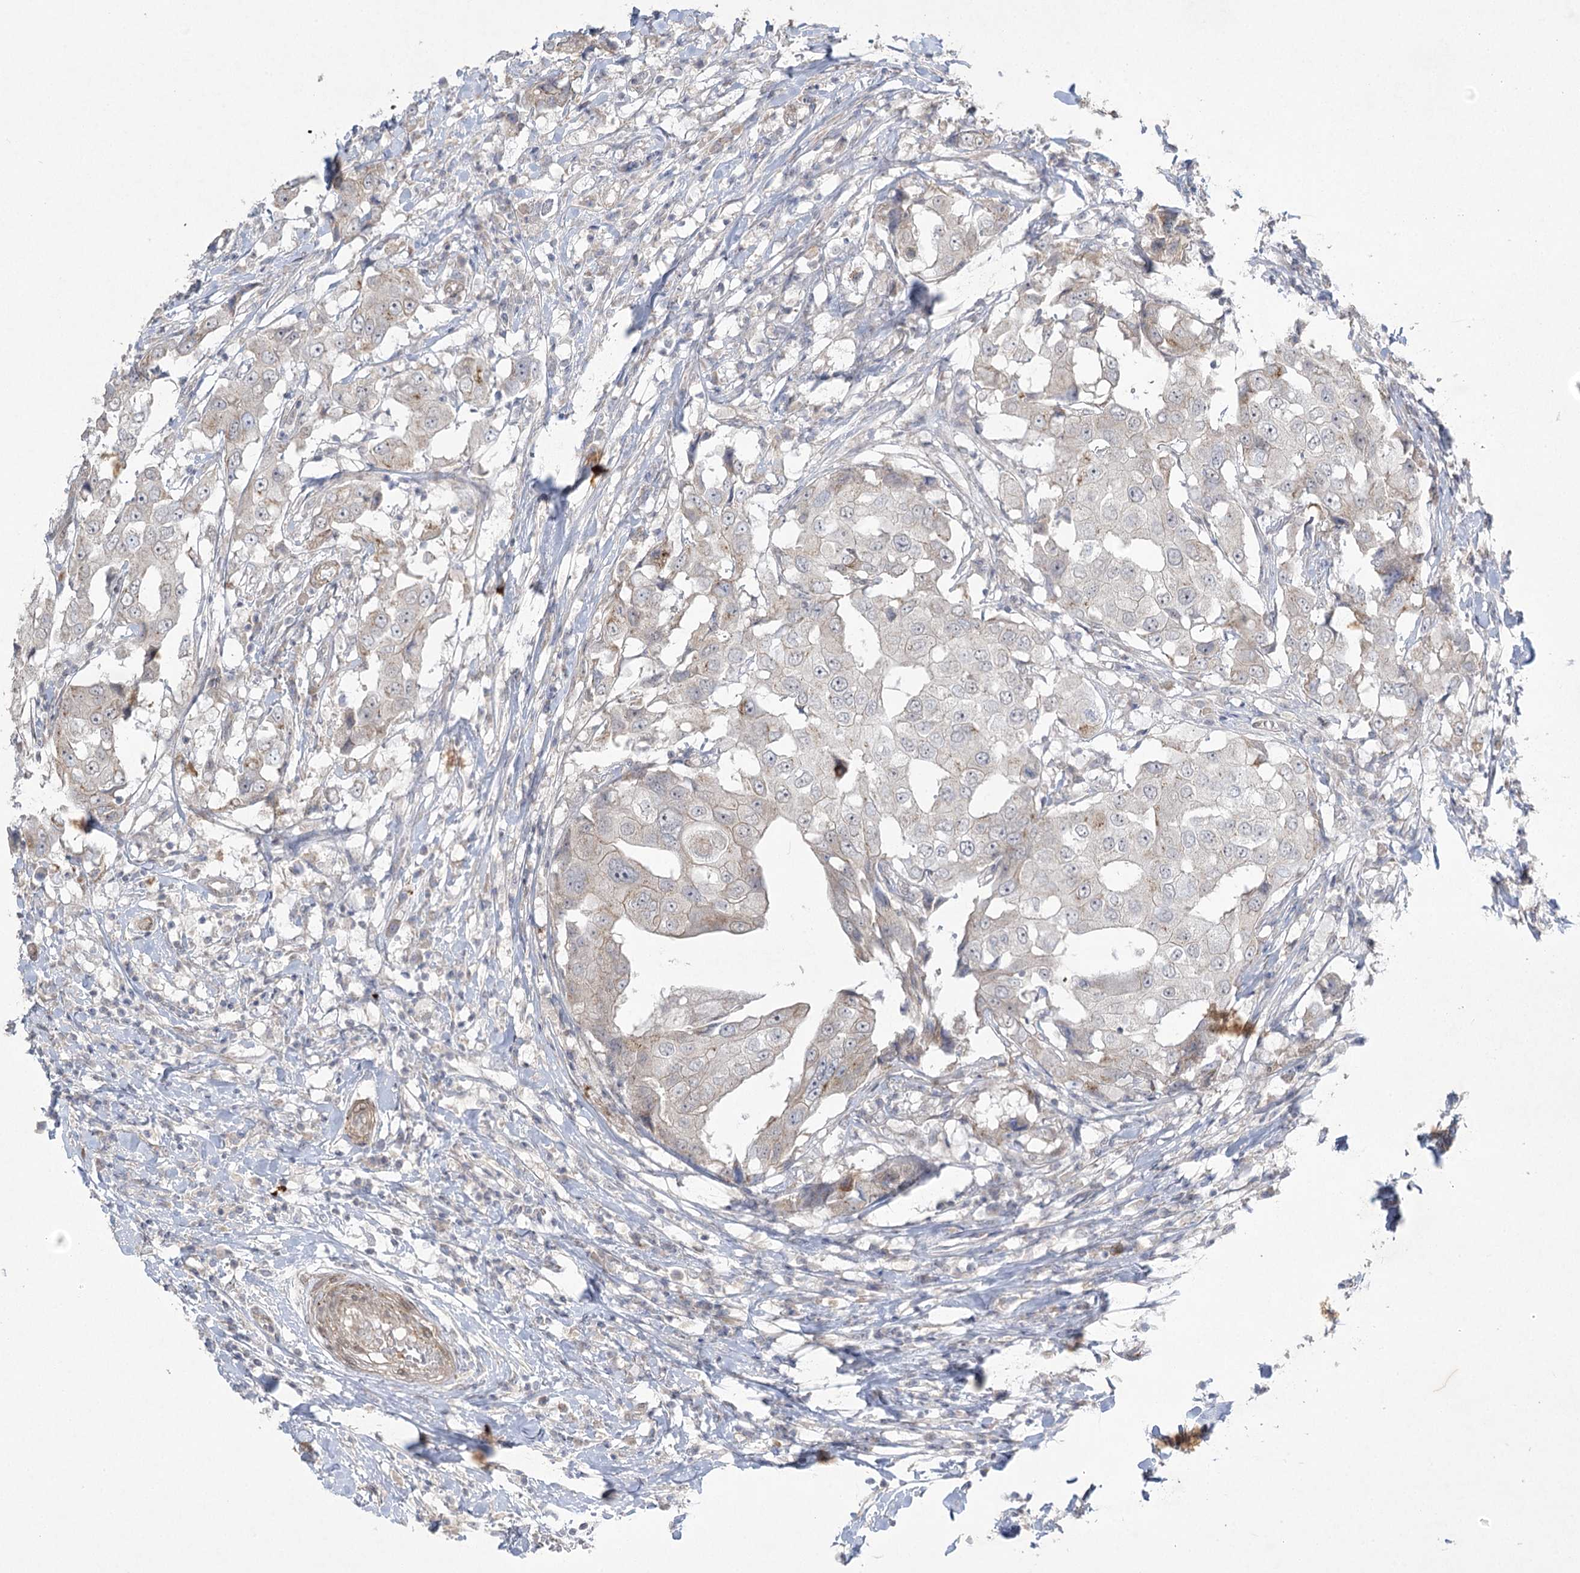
{"staining": {"intensity": "weak", "quantity": "25%-75%", "location": "cytoplasmic/membranous,nuclear"}, "tissue": "breast cancer", "cell_type": "Tumor cells", "image_type": "cancer", "snomed": [{"axis": "morphology", "description": "Duct carcinoma"}, {"axis": "topography", "description": "Breast"}], "caption": "Human intraductal carcinoma (breast) stained with a protein marker exhibits weak staining in tumor cells.", "gene": "AMTN", "patient": {"sex": "female", "age": 27}}